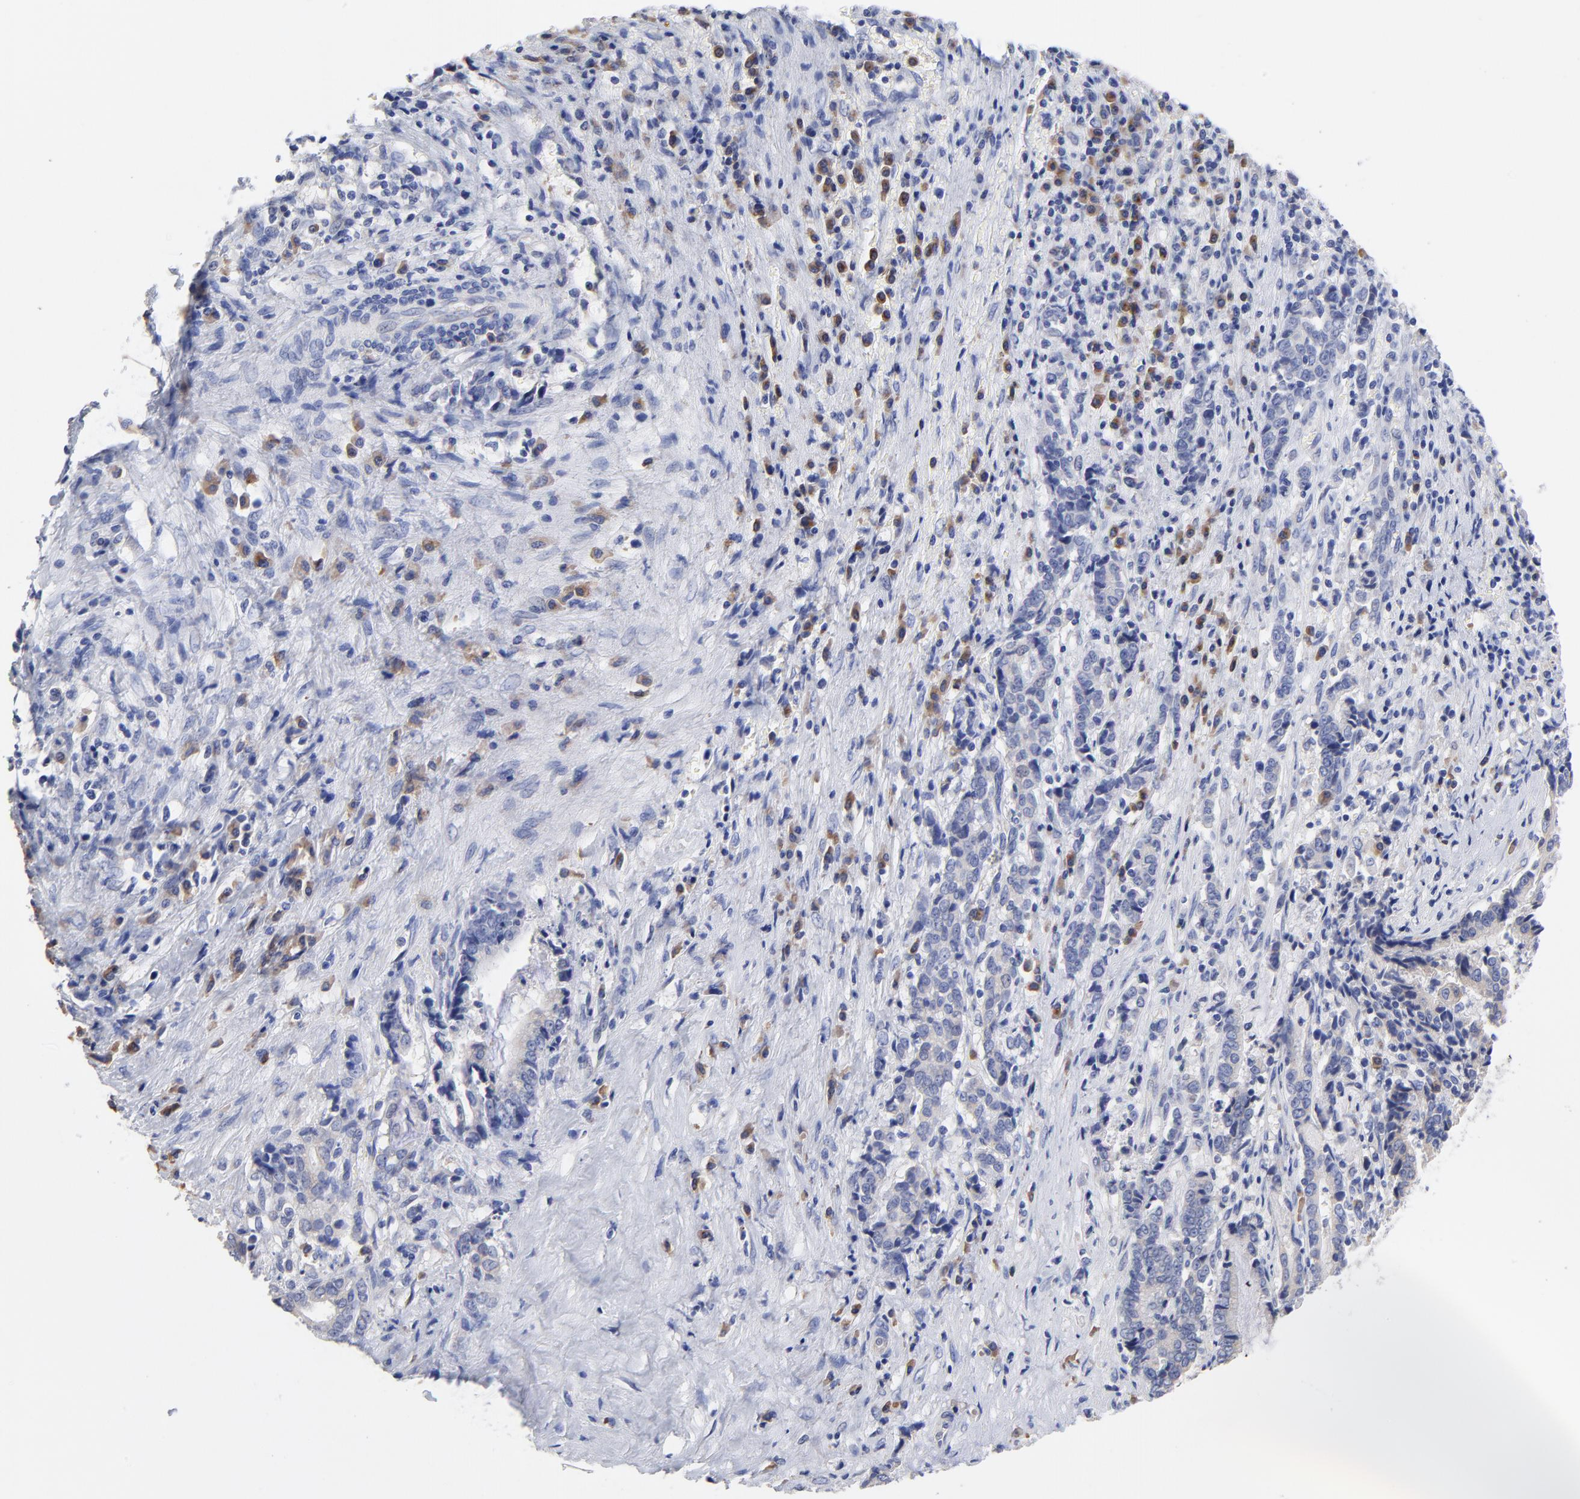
{"staining": {"intensity": "weak", "quantity": "<25%", "location": "cytoplasmic/membranous"}, "tissue": "liver cancer", "cell_type": "Tumor cells", "image_type": "cancer", "snomed": [{"axis": "morphology", "description": "Cholangiocarcinoma"}, {"axis": "topography", "description": "Liver"}], "caption": "DAB (3,3'-diaminobenzidine) immunohistochemical staining of human cholangiocarcinoma (liver) displays no significant expression in tumor cells. Nuclei are stained in blue.", "gene": "LAX1", "patient": {"sex": "male", "age": 57}}